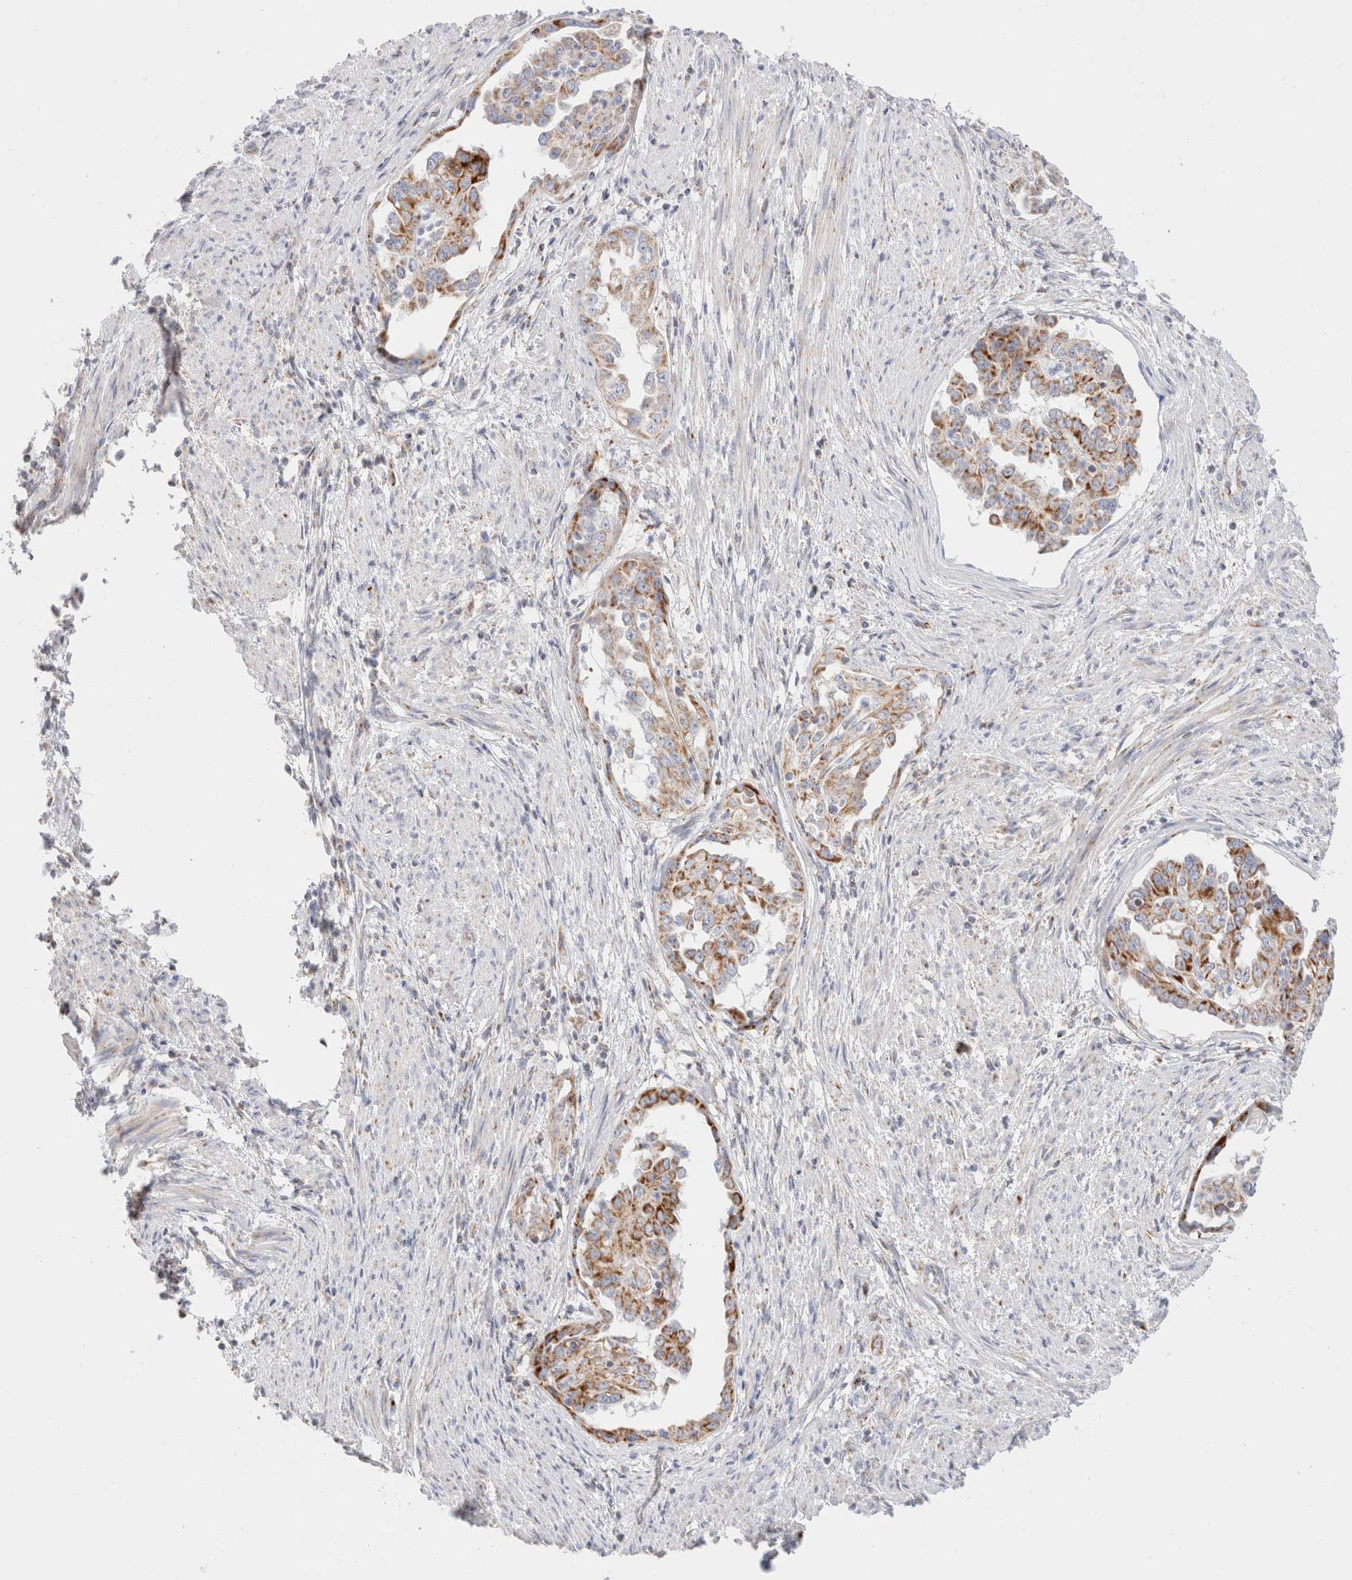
{"staining": {"intensity": "moderate", "quantity": "25%-75%", "location": "cytoplasmic/membranous"}, "tissue": "endometrial cancer", "cell_type": "Tumor cells", "image_type": "cancer", "snomed": [{"axis": "morphology", "description": "Adenocarcinoma, NOS"}, {"axis": "topography", "description": "Endometrium"}], "caption": "Adenocarcinoma (endometrial) stained for a protein (brown) demonstrates moderate cytoplasmic/membranous positive expression in approximately 25%-75% of tumor cells.", "gene": "ATP6V1C1", "patient": {"sex": "female", "age": 85}}